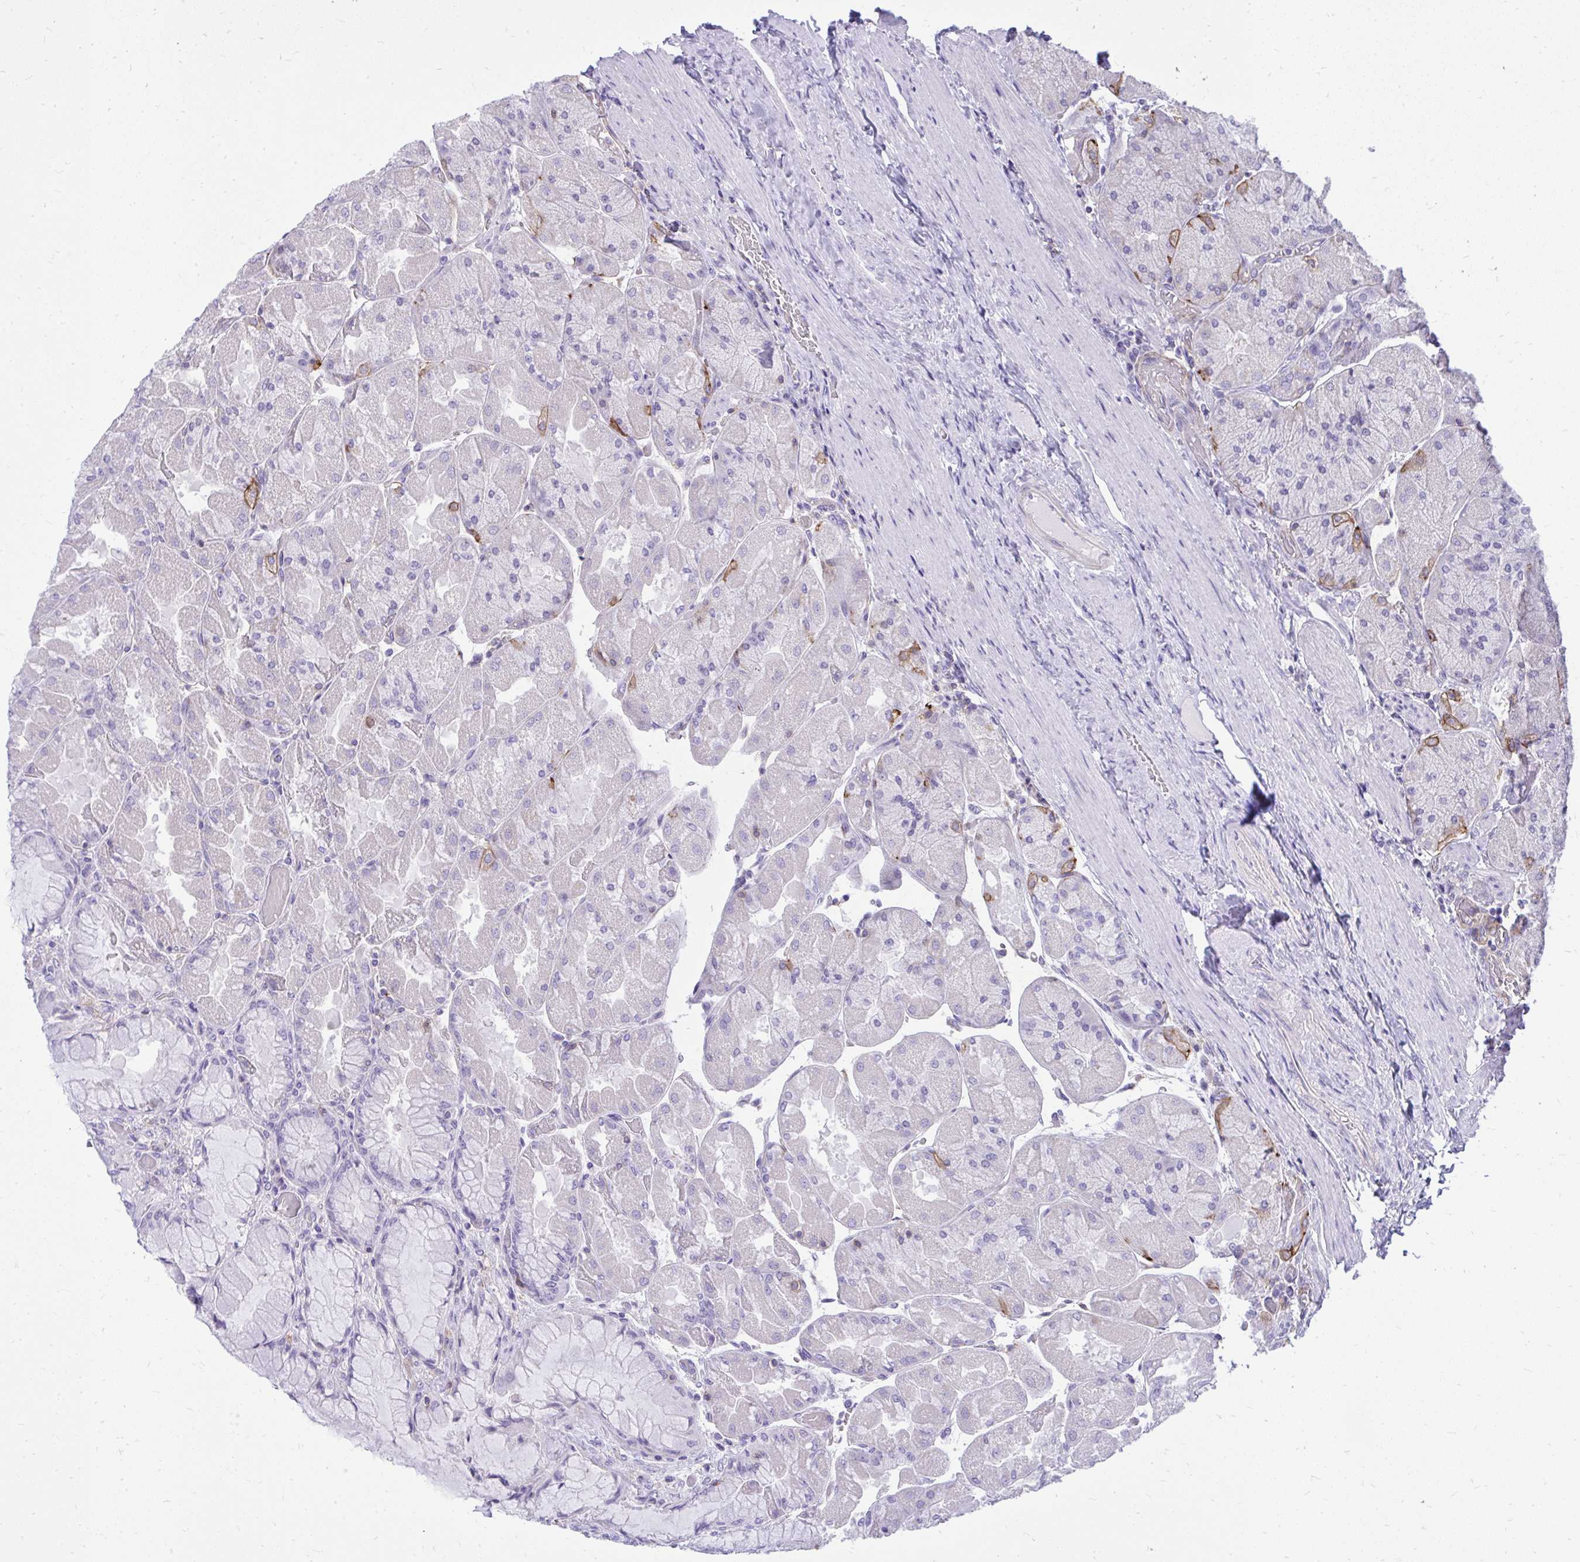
{"staining": {"intensity": "negative", "quantity": "none", "location": "none"}, "tissue": "stomach", "cell_type": "Glandular cells", "image_type": "normal", "snomed": [{"axis": "morphology", "description": "Normal tissue, NOS"}, {"axis": "topography", "description": "Stomach"}], "caption": "Glandular cells are negative for protein expression in normal human stomach. The staining was performed using DAB to visualize the protein expression in brown, while the nuclei were stained in blue with hematoxylin (Magnification: 20x).", "gene": "GPRIN3", "patient": {"sex": "female", "age": 61}}